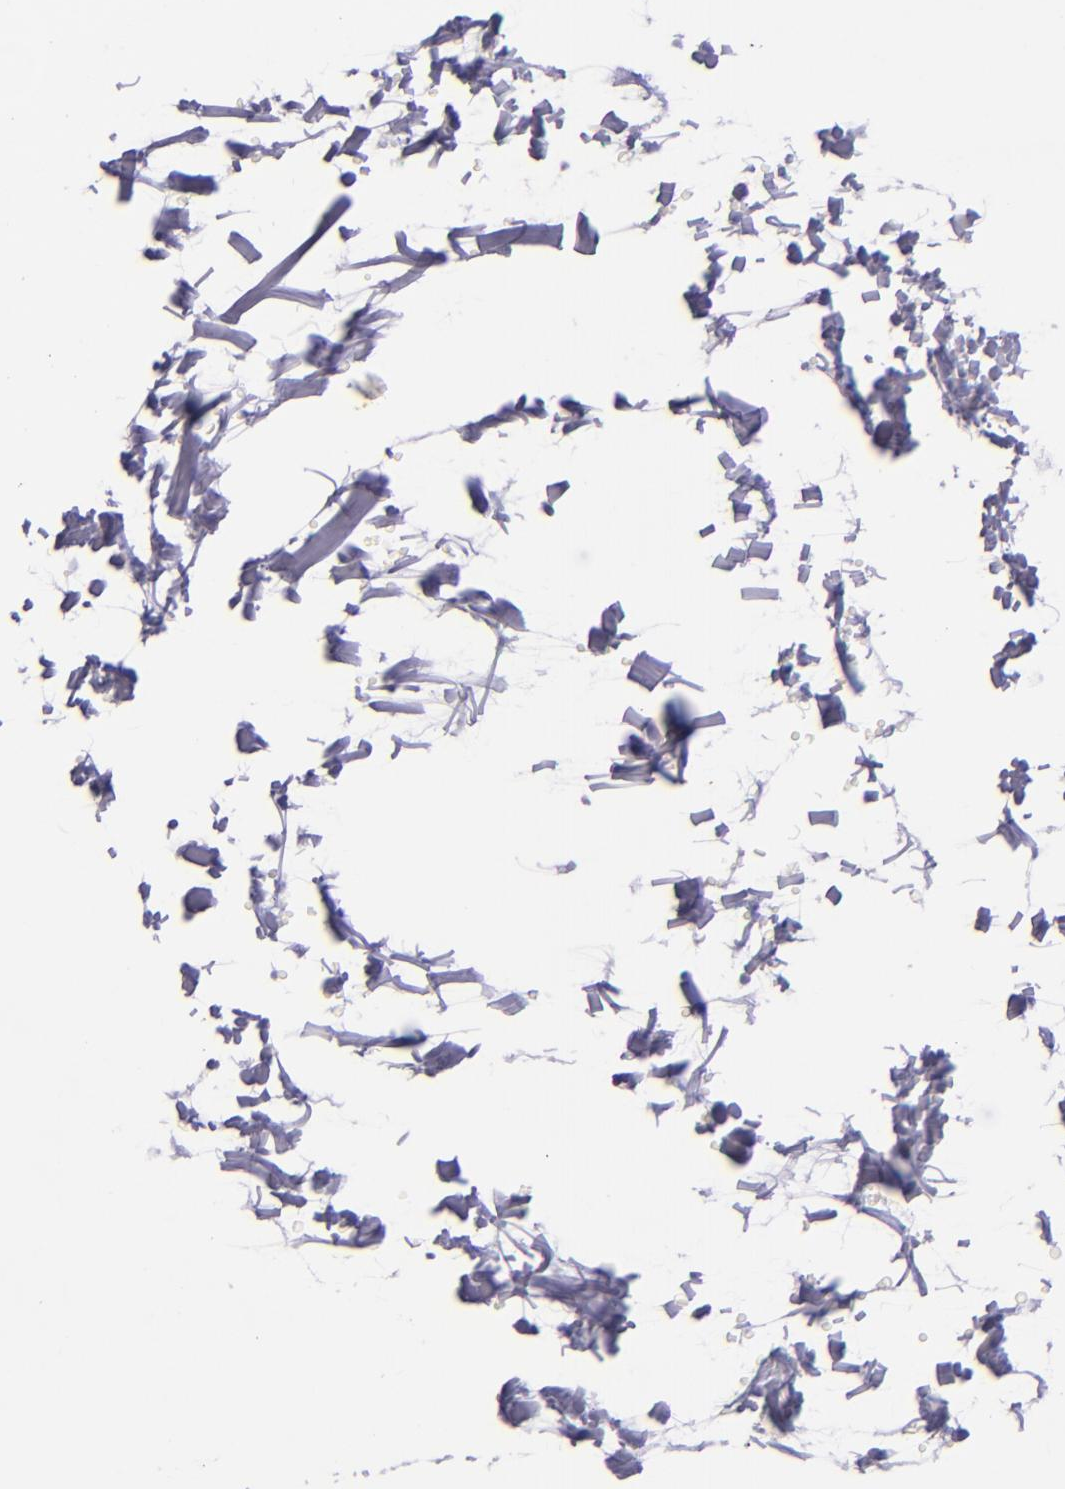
{"staining": {"intensity": "negative", "quantity": "none", "location": "none"}, "tissue": "adipose tissue", "cell_type": "Adipocytes", "image_type": "normal", "snomed": [{"axis": "morphology", "description": "Normal tissue, NOS"}, {"axis": "topography", "description": "Soft tissue"}], "caption": "Immunohistochemistry (IHC) of benign human adipose tissue displays no positivity in adipocytes.", "gene": "SFTPA2", "patient": {"sex": "male", "age": 72}}